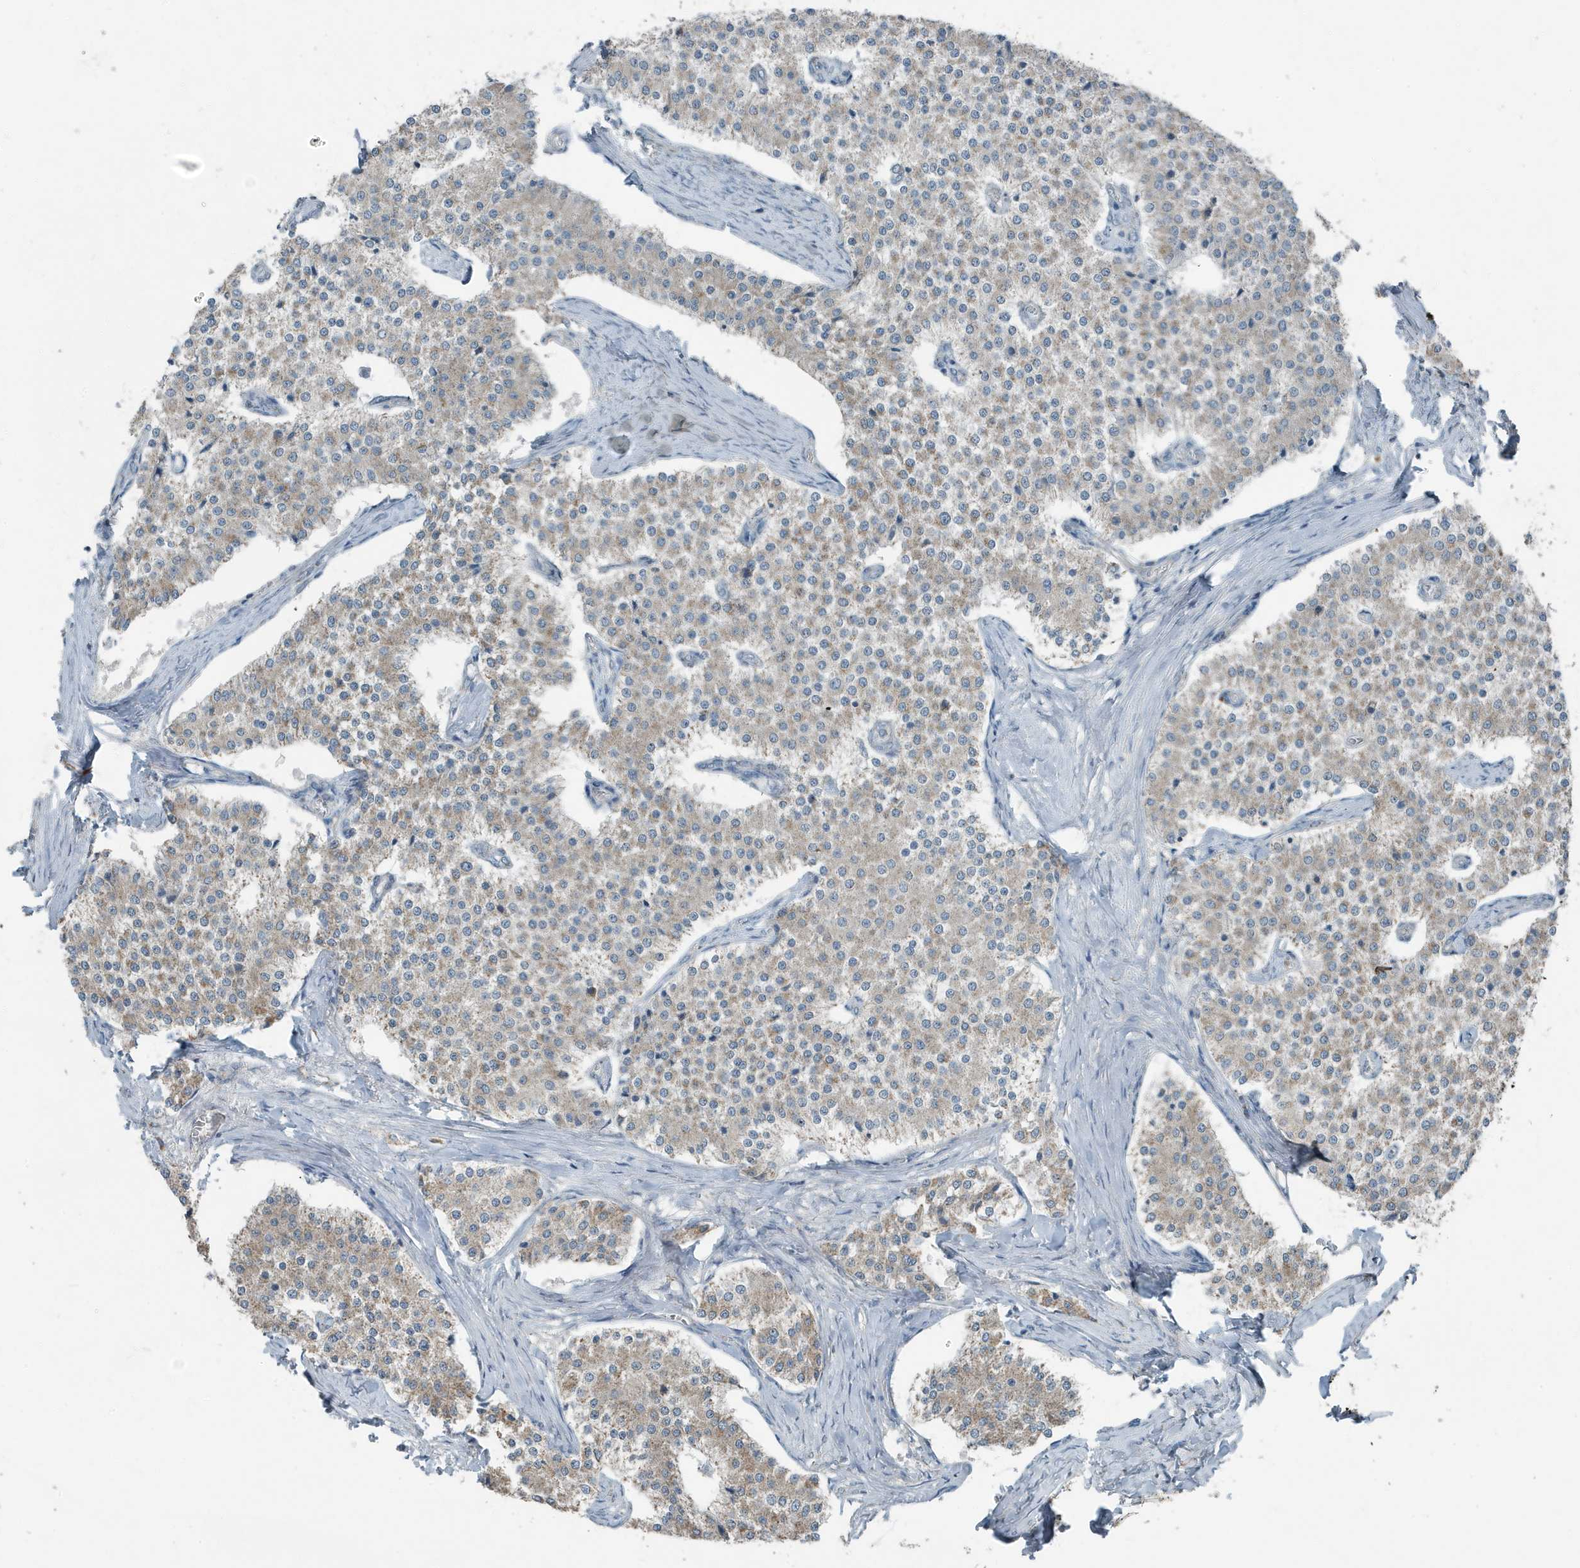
{"staining": {"intensity": "weak", "quantity": "25%-75%", "location": "cytoplasmic/membranous"}, "tissue": "carcinoid", "cell_type": "Tumor cells", "image_type": "cancer", "snomed": [{"axis": "morphology", "description": "Carcinoid, malignant, NOS"}, {"axis": "topography", "description": "Colon"}], "caption": "IHC of human carcinoid exhibits low levels of weak cytoplasmic/membranous expression in approximately 25%-75% of tumor cells. Immunohistochemistry stains the protein in brown and the nuclei are stained blue.", "gene": "MT-CYB", "patient": {"sex": "female", "age": 52}}